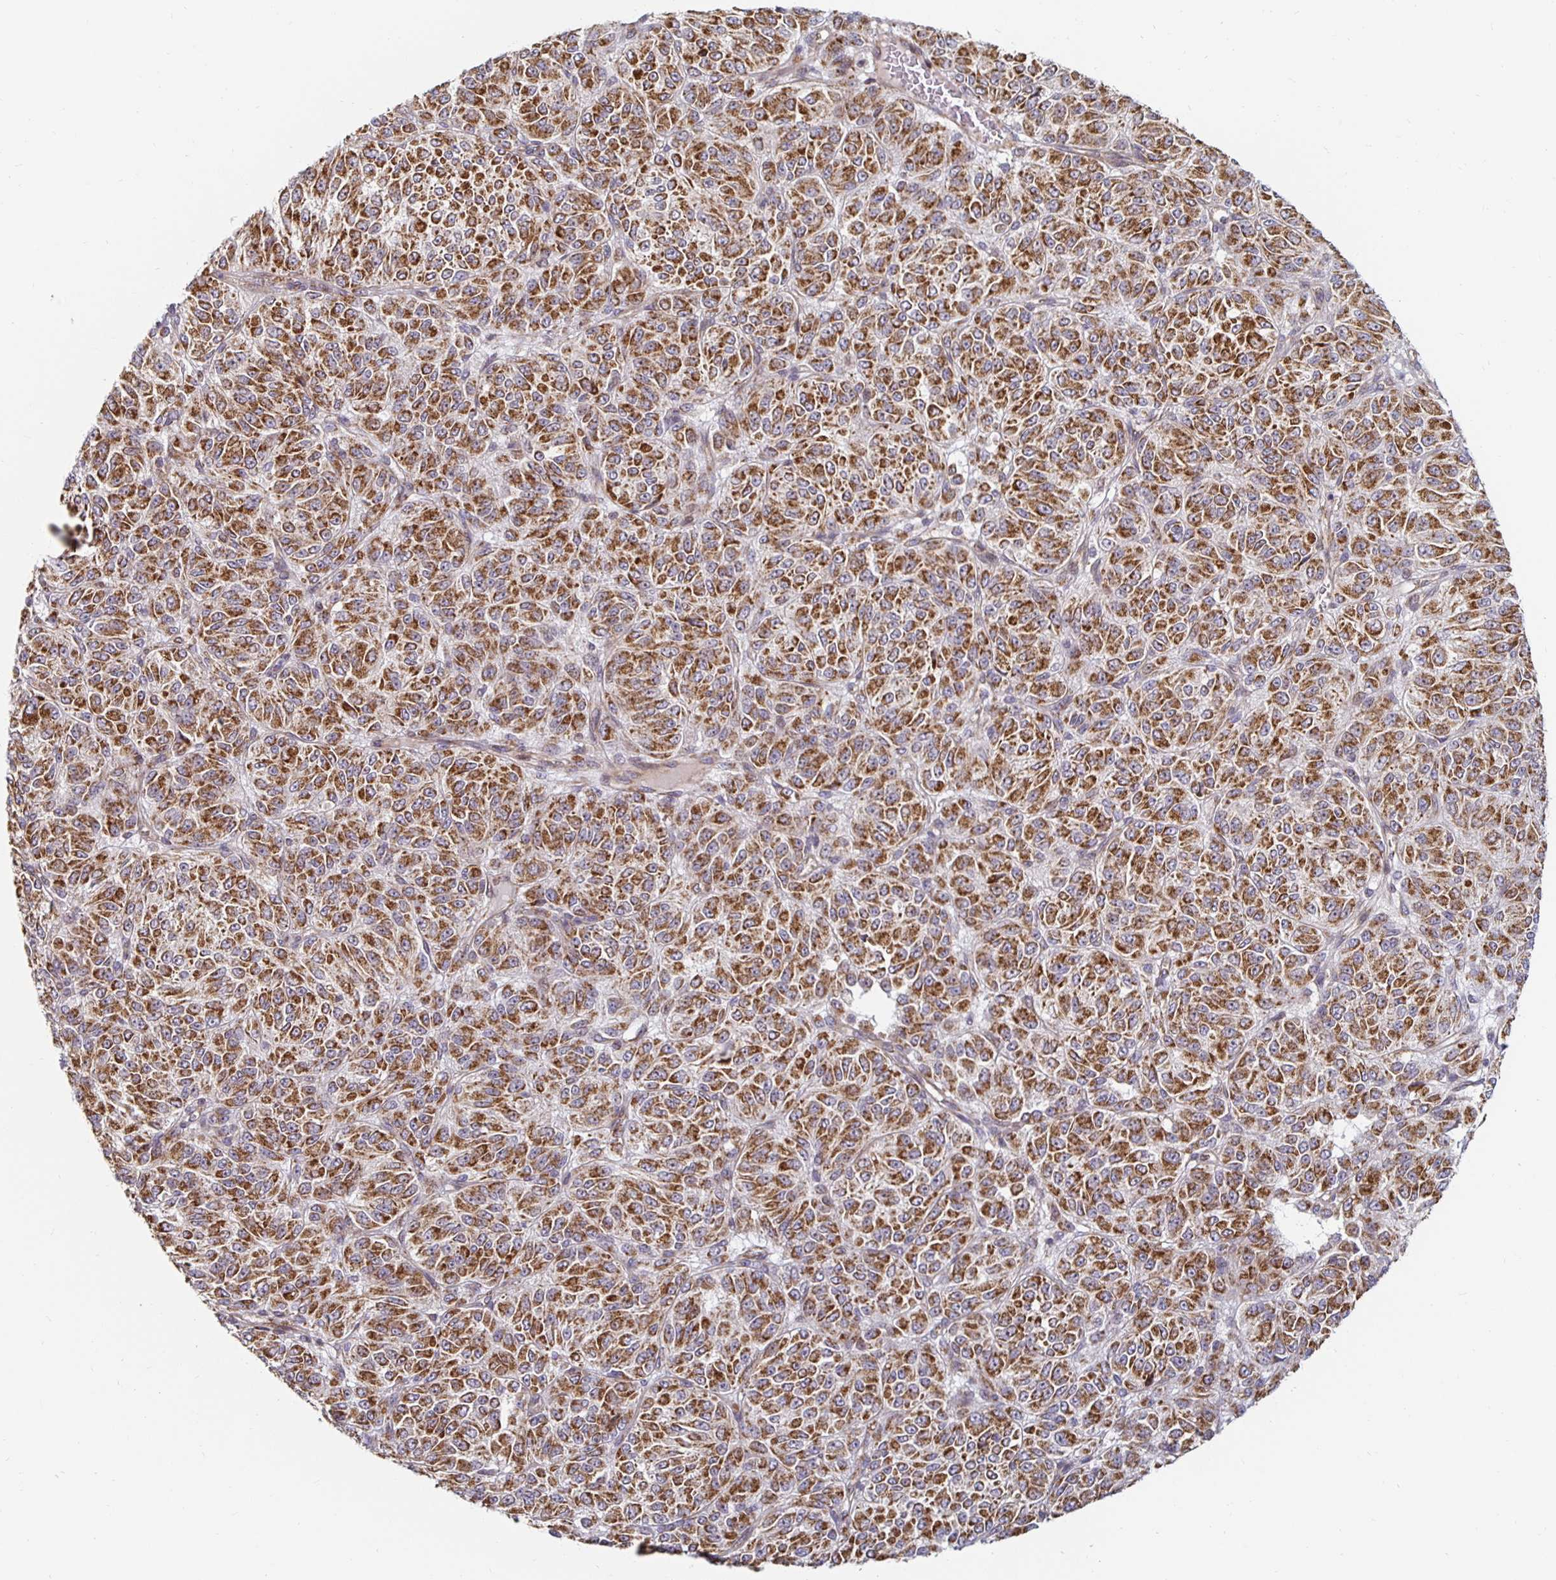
{"staining": {"intensity": "strong", "quantity": ">75%", "location": "cytoplasmic/membranous"}, "tissue": "melanoma", "cell_type": "Tumor cells", "image_type": "cancer", "snomed": [{"axis": "morphology", "description": "Malignant melanoma, Metastatic site"}, {"axis": "topography", "description": "Brain"}], "caption": "Malignant melanoma (metastatic site) stained with DAB immunohistochemistry shows high levels of strong cytoplasmic/membranous staining in about >75% of tumor cells.", "gene": "MRPL28", "patient": {"sex": "female", "age": 56}}